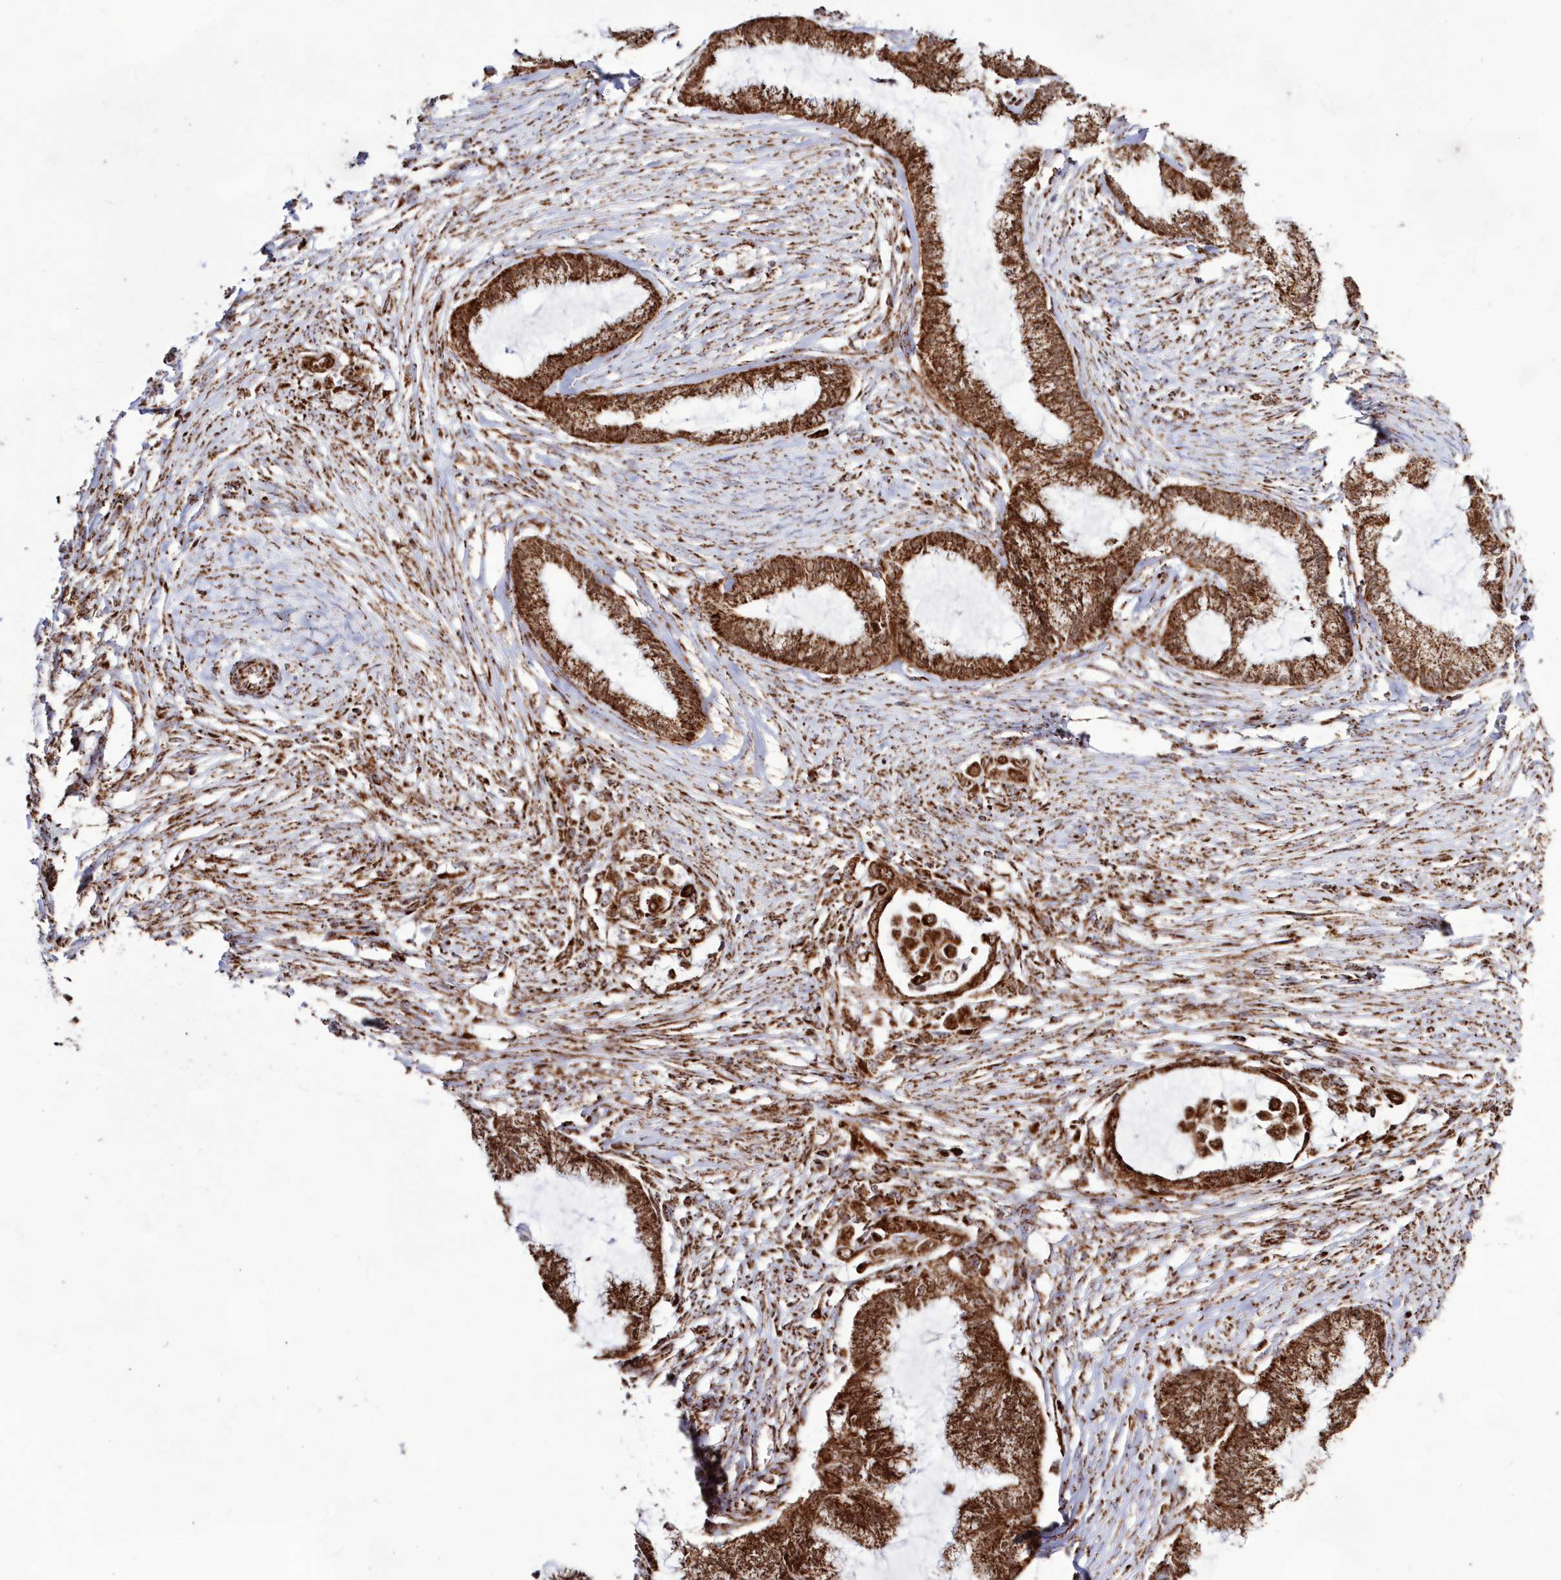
{"staining": {"intensity": "strong", "quantity": ">75%", "location": "cytoplasmic/membranous,nuclear"}, "tissue": "endometrial cancer", "cell_type": "Tumor cells", "image_type": "cancer", "snomed": [{"axis": "morphology", "description": "Adenocarcinoma, NOS"}, {"axis": "topography", "description": "Endometrium"}], "caption": "A micrograph showing strong cytoplasmic/membranous and nuclear positivity in about >75% of tumor cells in adenocarcinoma (endometrial), as visualized by brown immunohistochemical staining.", "gene": "HADHB", "patient": {"sex": "female", "age": 86}}